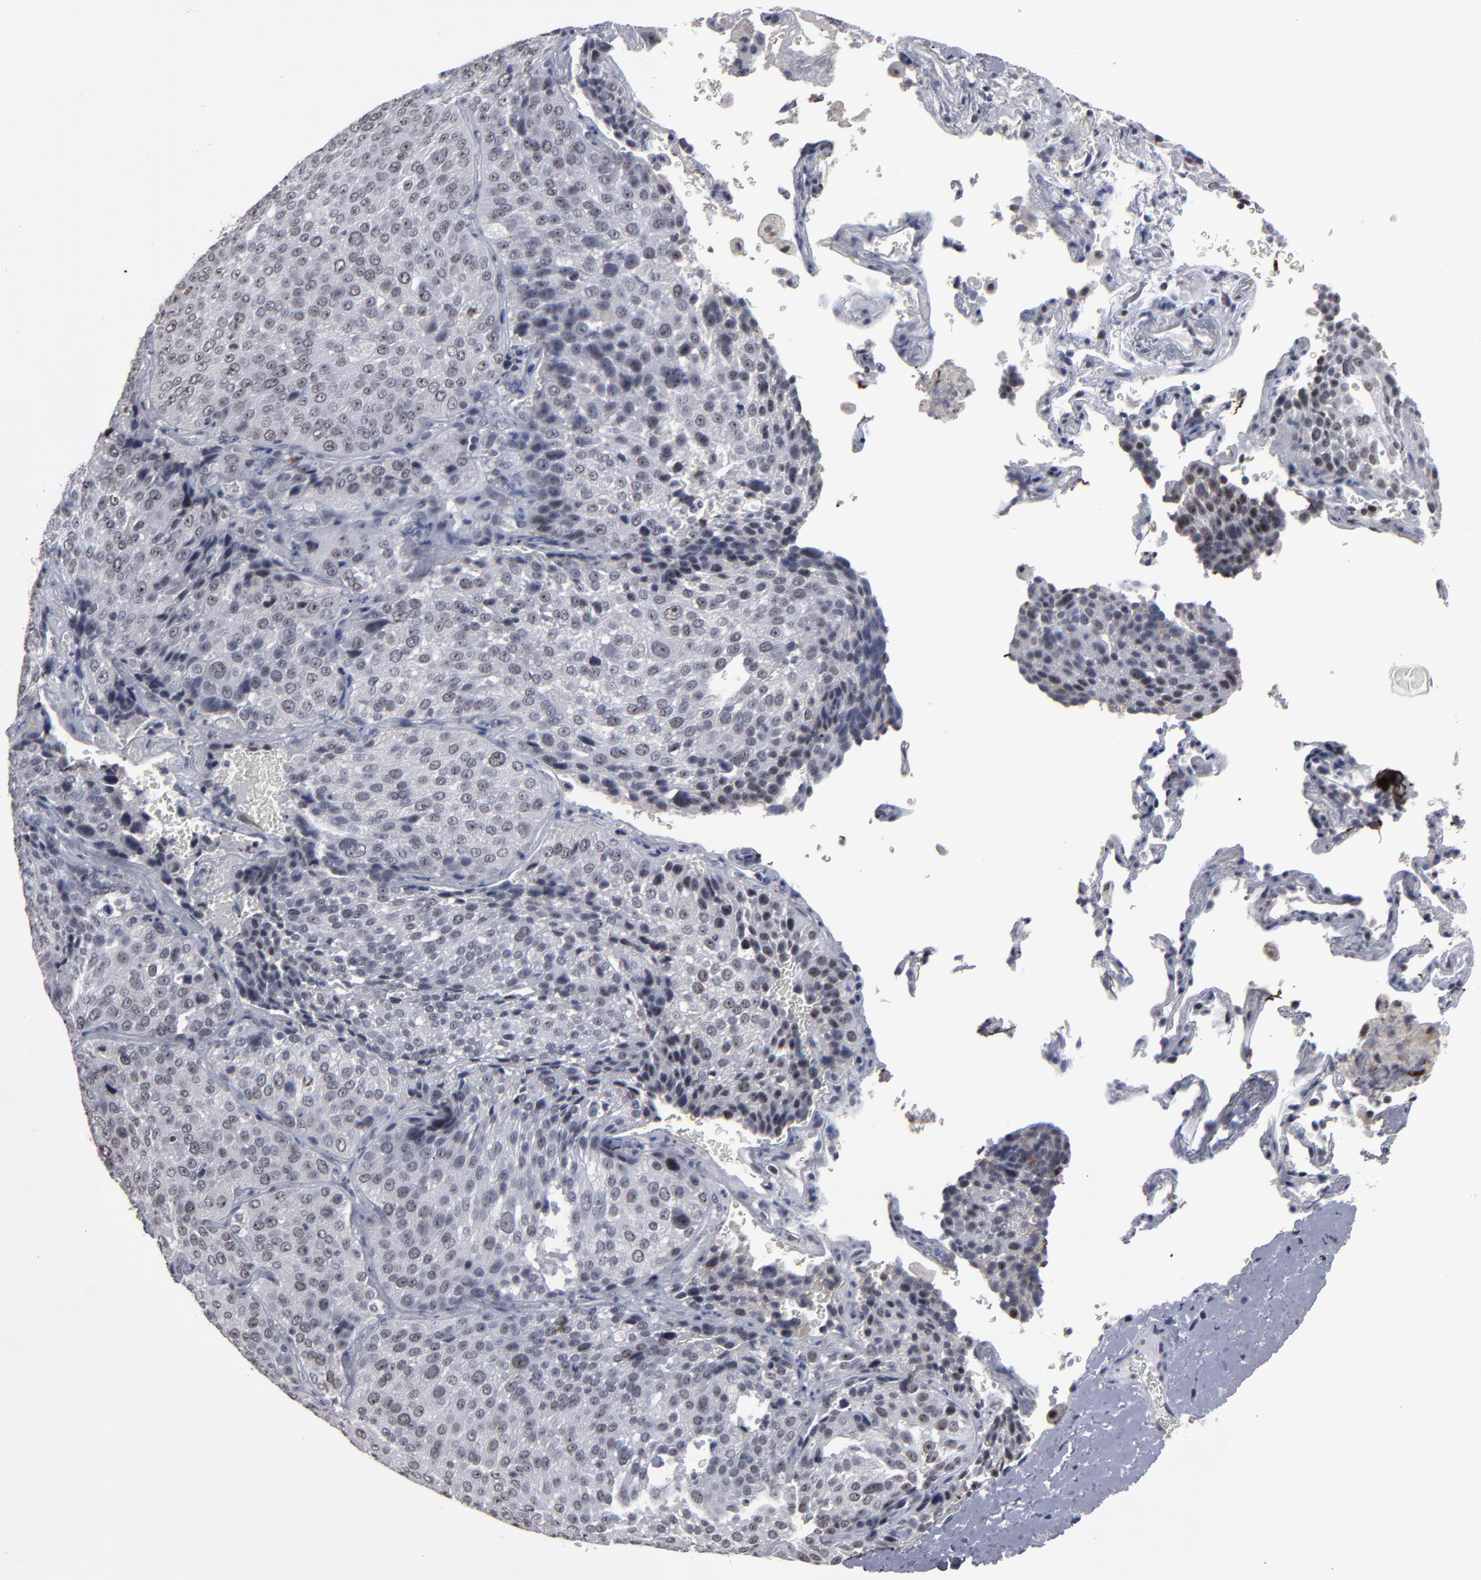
{"staining": {"intensity": "negative", "quantity": "none", "location": "none"}, "tissue": "lung cancer", "cell_type": "Tumor cells", "image_type": "cancer", "snomed": [{"axis": "morphology", "description": "Squamous cell carcinoma, NOS"}, {"axis": "topography", "description": "Lung"}], "caption": "Immunohistochemistry (IHC) micrograph of neoplastic tissue: lung cancer stained with DAB (3,3'-diaminobenzidine) demonstrates no significant protein expression in tumor cells.", "gene": "SSRP1", "patient": {"sex": "male", "age": 54}}